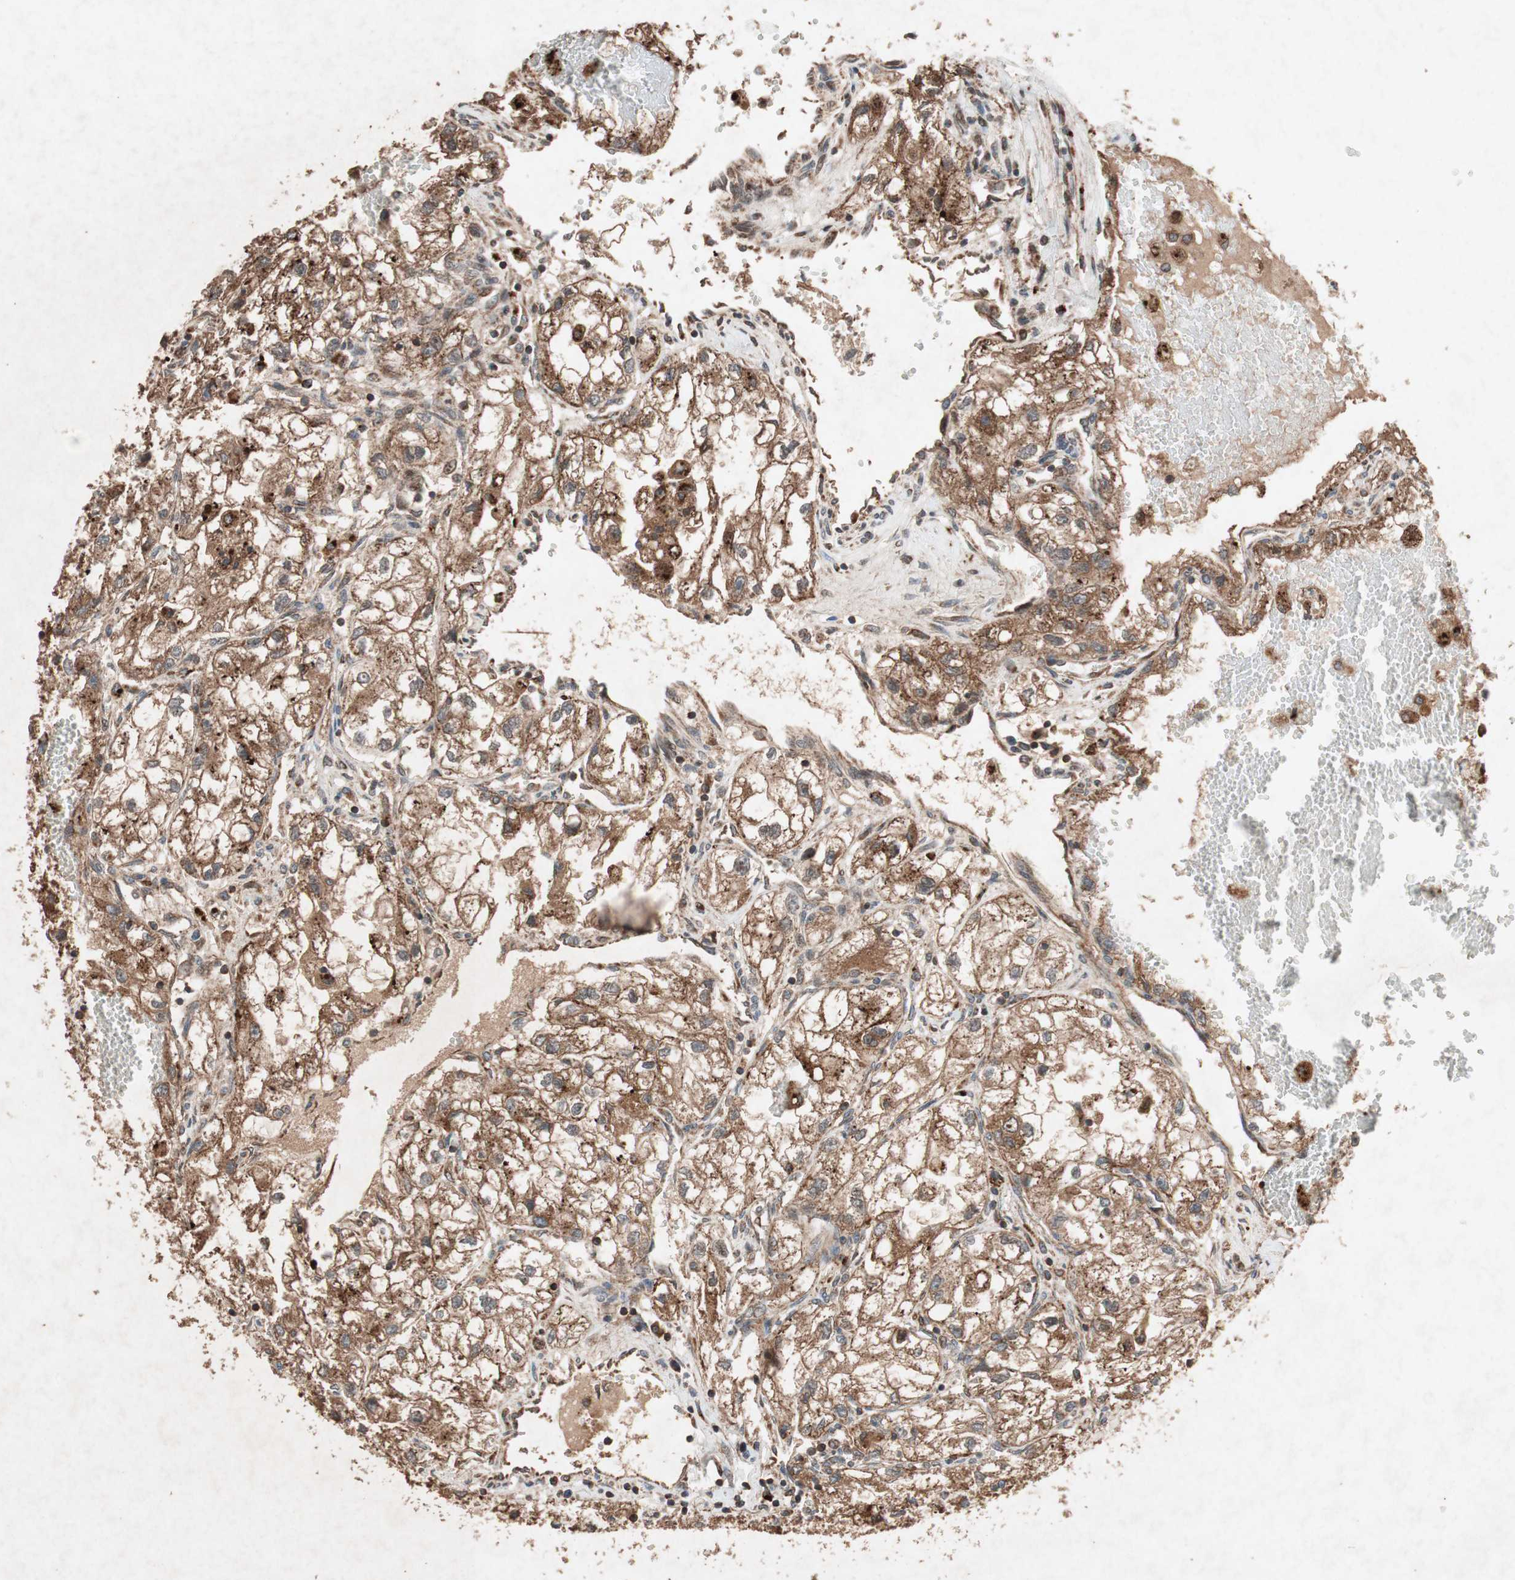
{"staining": {"intensity": "strong", "quantity": ">75%", "location": "cytoplasmic/membranous"}, "tissue": "renal cancer", "cell_type": "Tumor cells", "image_type": "cancer", "snomed": [{"axis": "morphology", "description": "Adenocarcinoma, NOS"}, {"axis": "topography", "description": "Kidney"}], "caption": "Renal adenocarcinoma stained with a protein marker displays strong staining in tumor cells.", "gene": "RAB1A", "patient": {"sex": "female", "age": 70}}